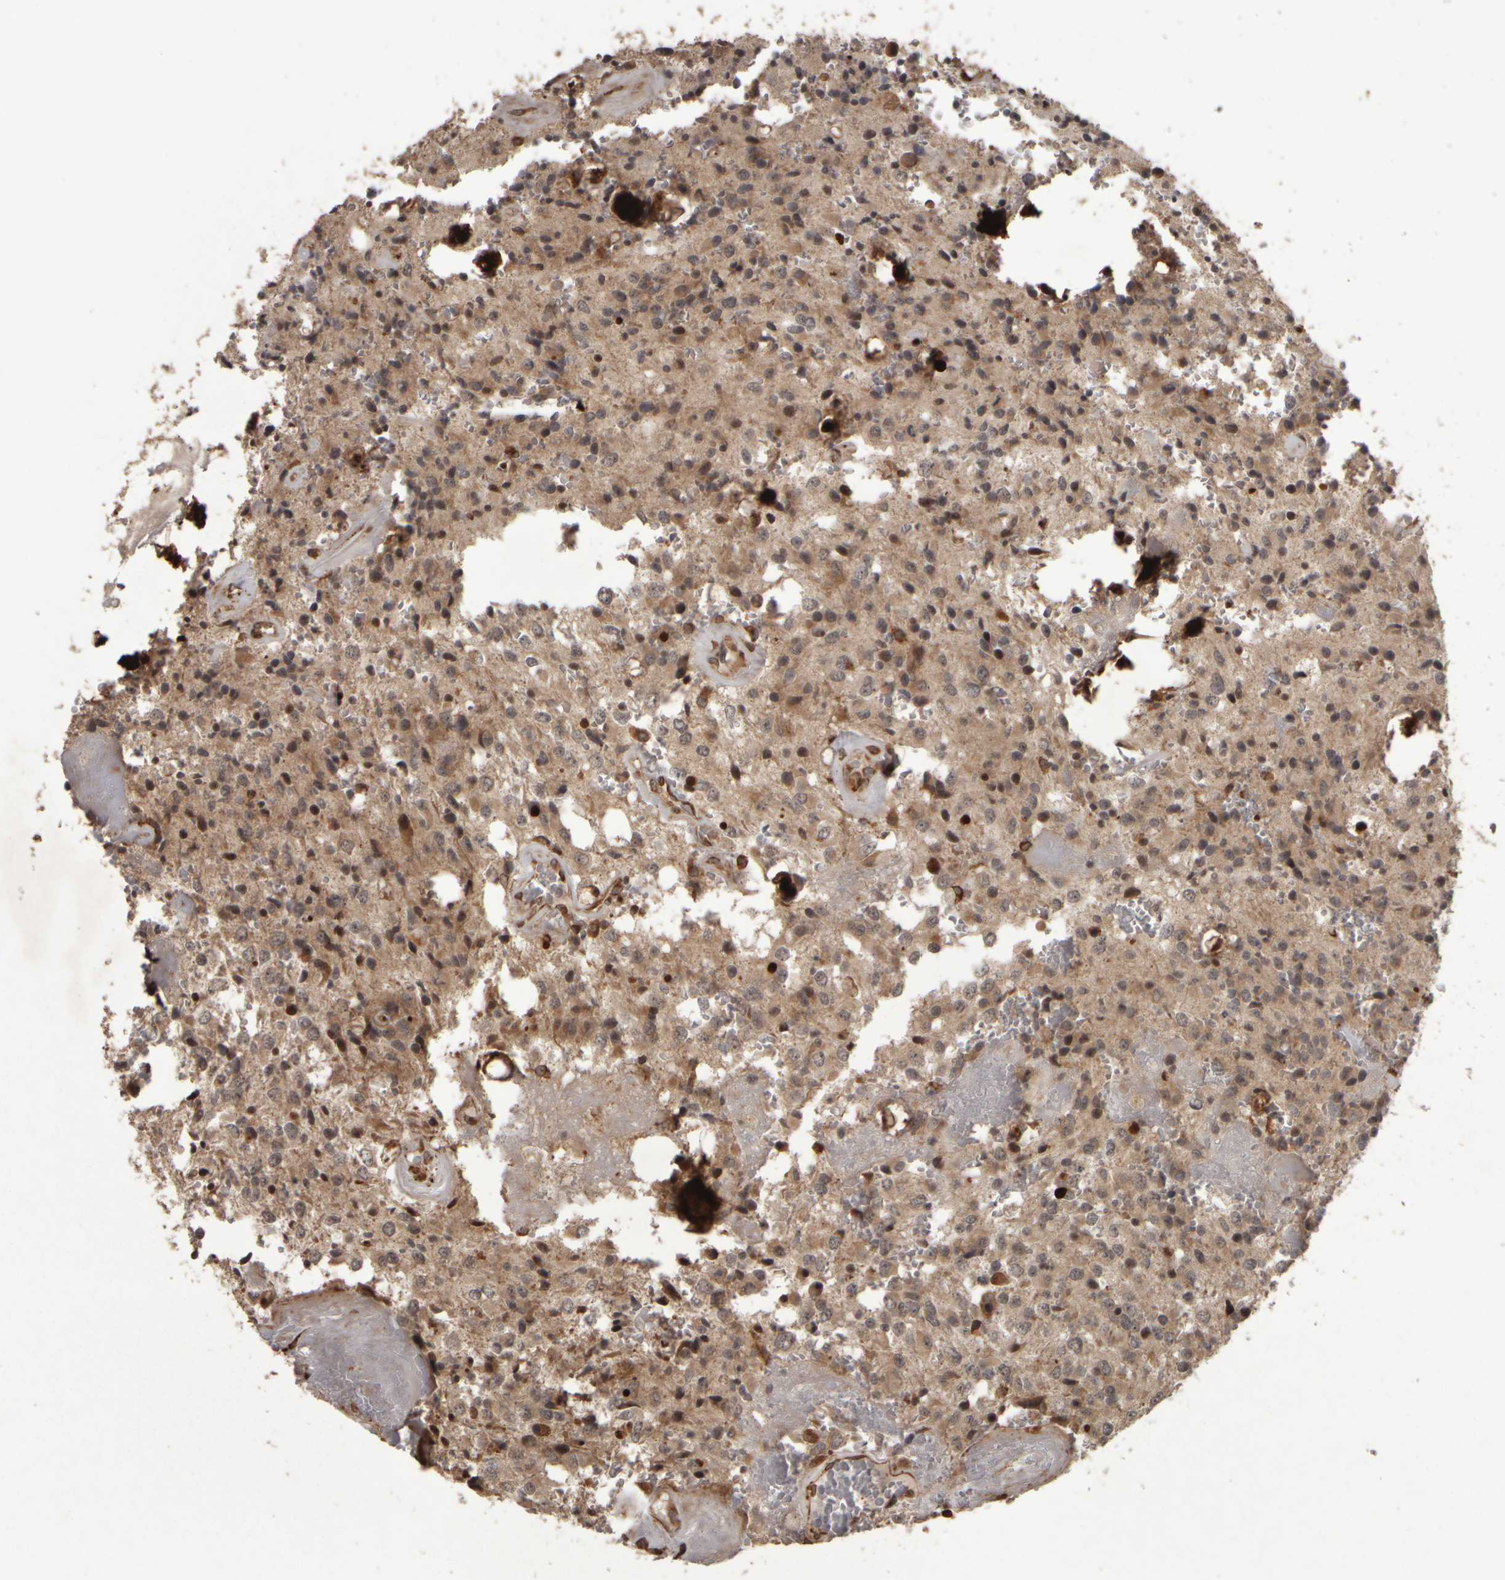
{"staining": {"intensity": "moderate", "quantity": ">75%", "location": "cytoplasmic/membranous"}, "tissue": "glioma", "cell_type": "Tumor cells", "image_type": "cancer", "snomed": [{"axis": "morphology", "description": "Glioma, malignant, Low grade"}, {"axis": "topography", "description": "Brain"}], "caption": "Protein expression analysis of malignant glioma (low-grade) exhibits moderate cytoplasmic/membranous staining in about >75% of tumor cells. The staining was performed using DAB (3,3'-diaminobenzidine), with brown indicating positive protein expression. Nuclei are stained blue with hematoxylin.", "gene": "AGBL3", "patient": {"sex": "male", "age": 58}}